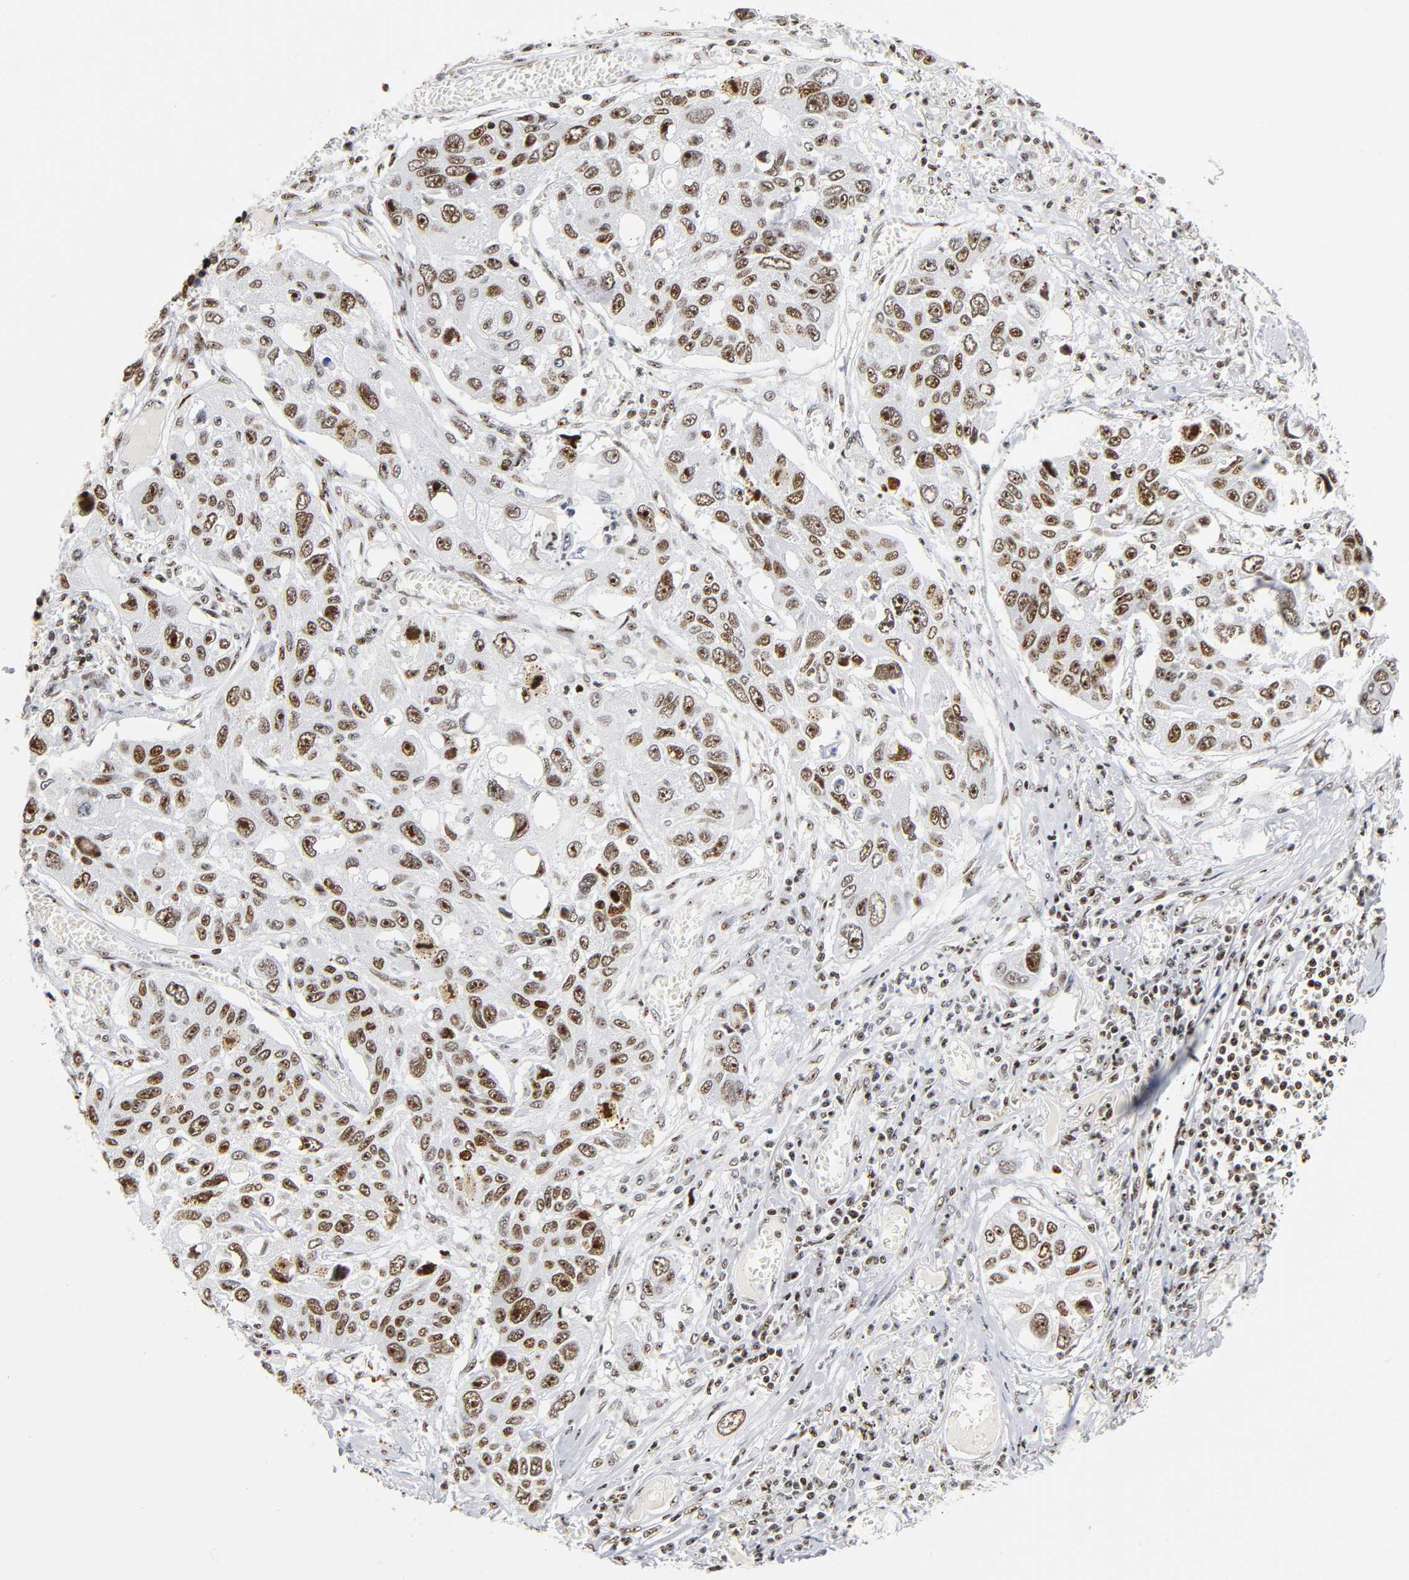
{"staining": {"intensity": "strong", "quantity": ">75%", "location": "nuclear"}, "tissue": "lung cancer", "cell_type": "Tumor cells", "image_type": "cancer", "snomed": [{"axis": "morphology", "description": "Squamous cell carcinoma, NOS"}, {"axis": "topography", "description": "Lung"}], "caption": "Squamous cell carcinoma (lung) stained with a protein marker shows strong staining in tumor cells.", "gene": "UBTF", "patient": {"sex": "male", "age": 71}}